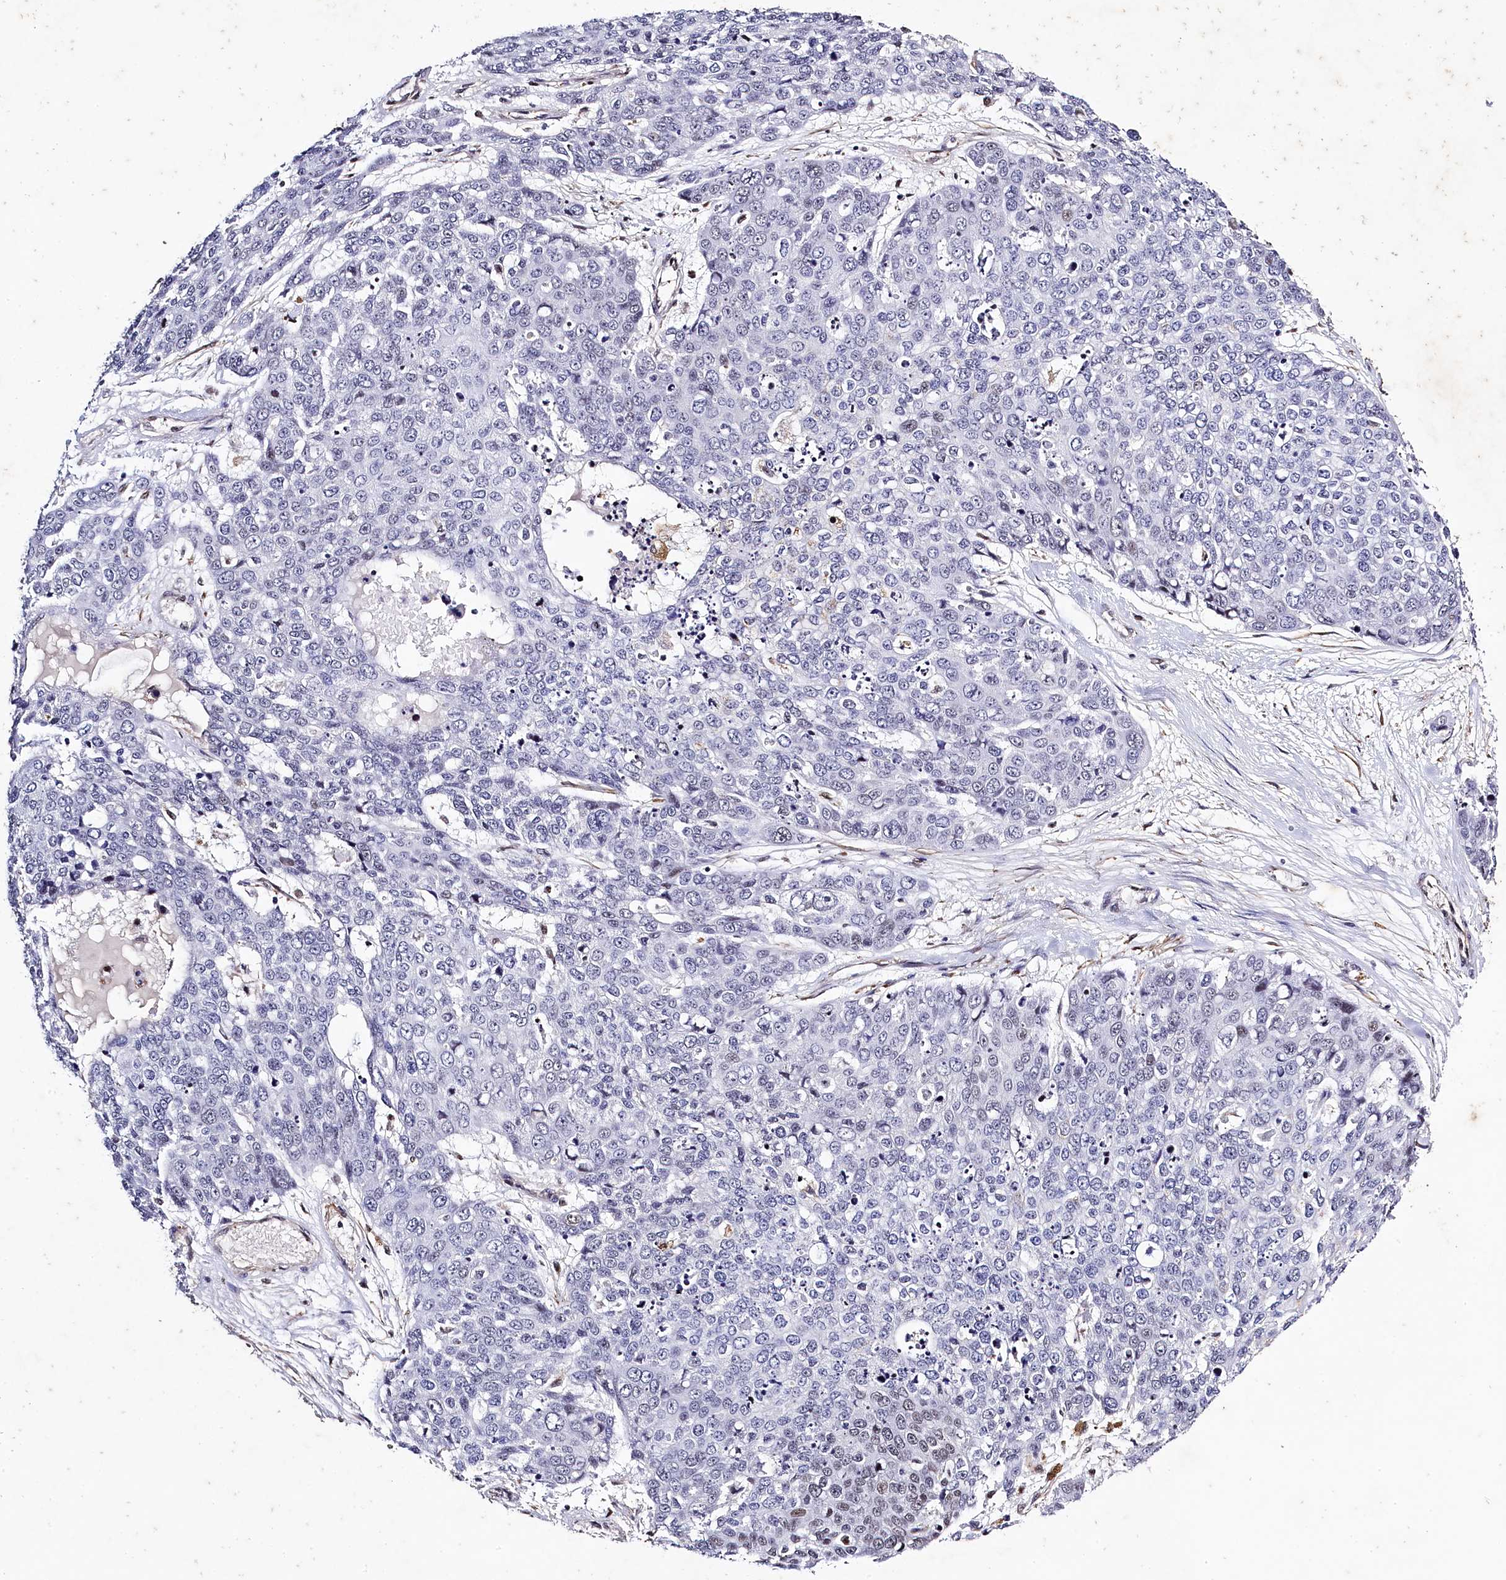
{"staining": {"intensity": "negative", "quantity": "none", "location": "none"}, "tissue": "skin cancer", "cell_type": "Tumor cells", "image_type": "cancer", "snomed": [{"axis": "morphology", "description": "Squamous cell carcinoma, NOS"}, {"axis": "topography", "description": "Skin"}], "caption": "The immunohistochemistry photomicrograph has no significant staining in tumor cells of skin cancer (squamous cell carcinoma) tissue.", "gene": "SAMD10", "patient": {"sex": "male", "age": 71}}